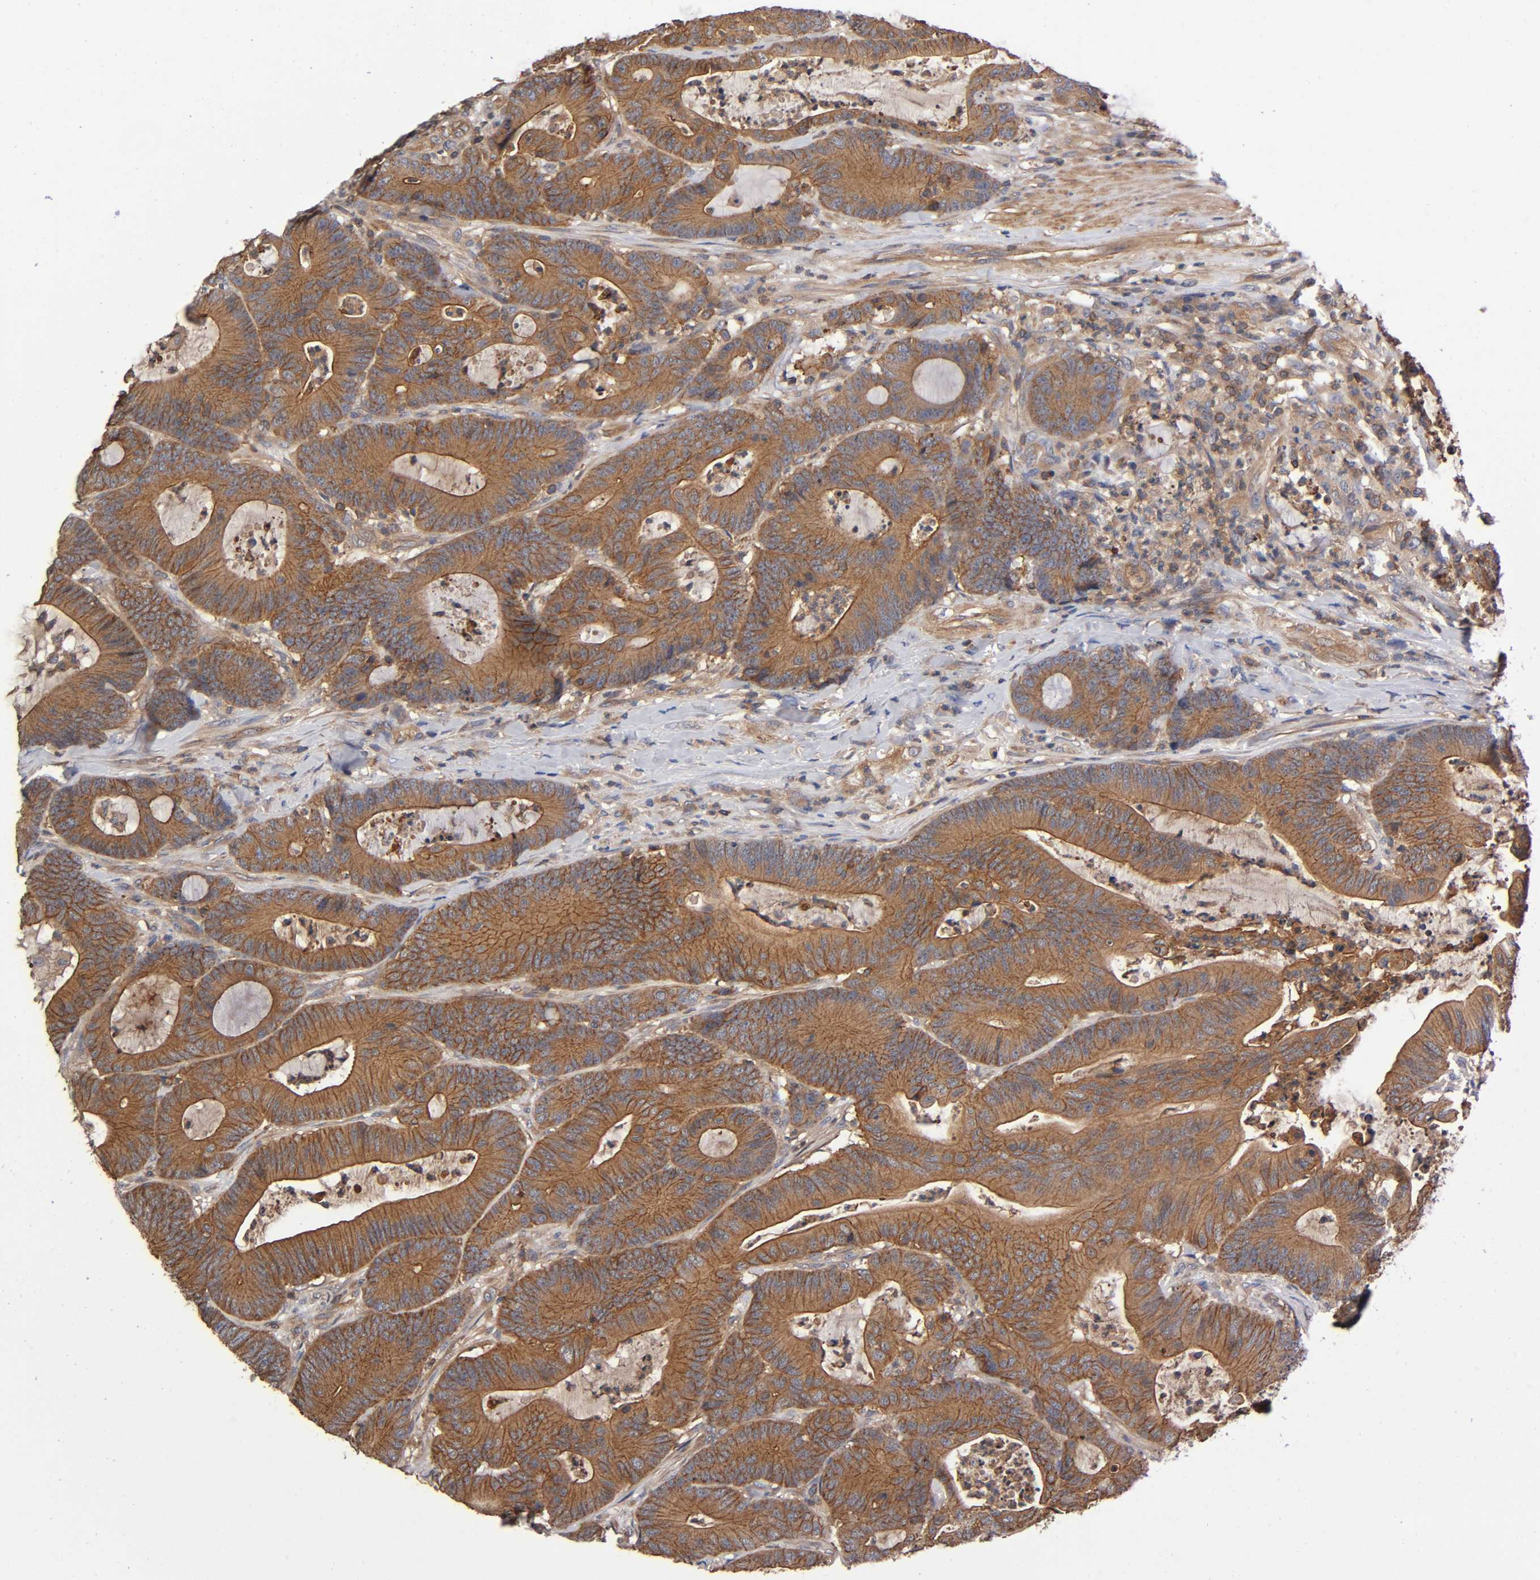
{"staining": {"intensity": "strong", "quantity": ">75%", "location": "cytoplasmic/membranous"}, "tissue": "colorectal cancer", "cell_type": "Tumor cells", "image_type": "cancer", "snomed": [{"axis": "morphology", "description": "Adenocarcinoma, NOS"}, {"axis": "topography", "description": "Colon"}], "caption": "DAB immunohistochemical staining of human colorectal cancer exhibits strong cytoplasmic/membranous protein expression in about >75% of tumor cells.", "gene": "LAMTOR2", "patient": {"sex": "female", "age": 84}}